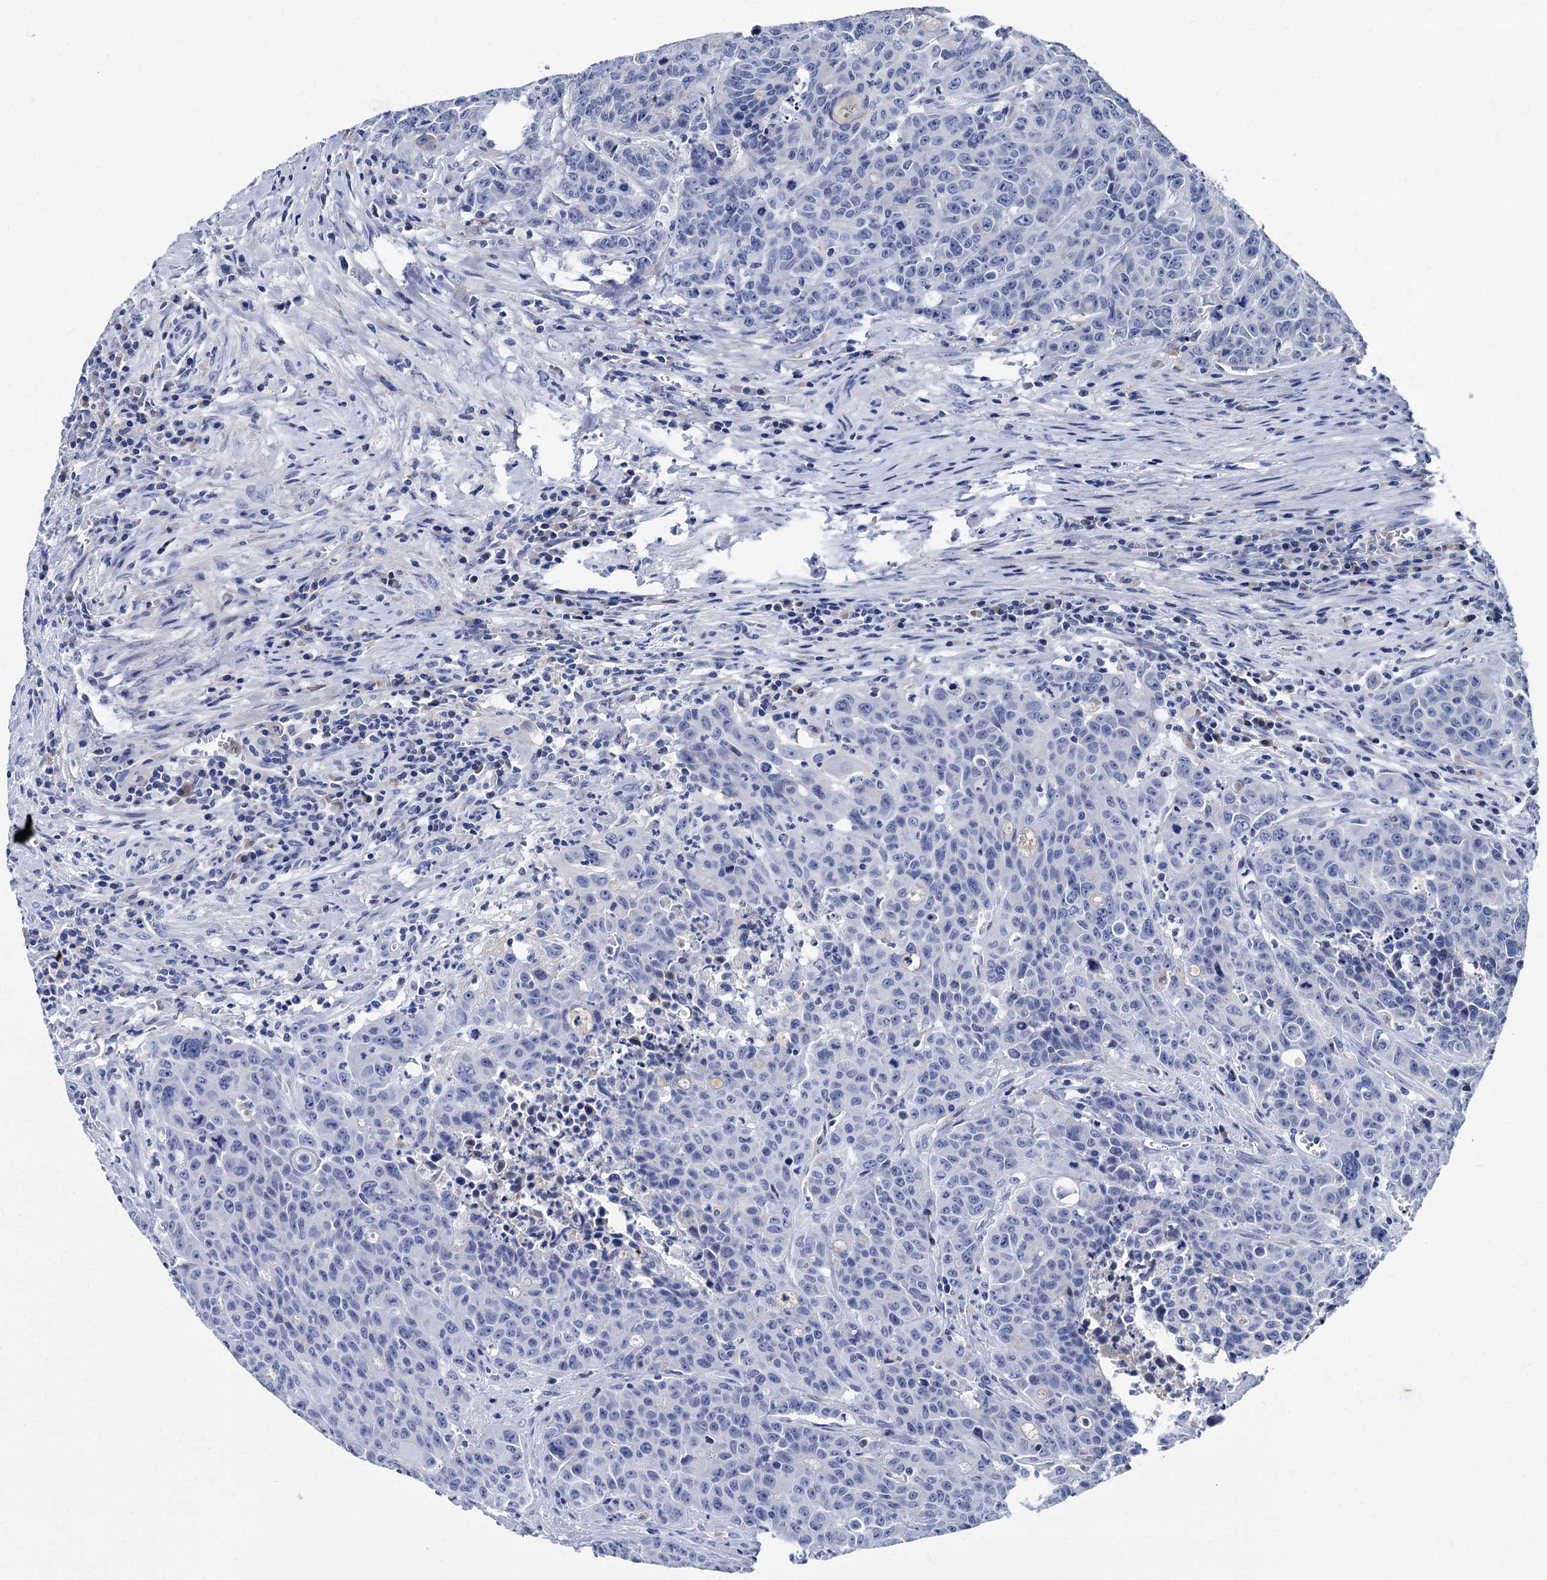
{"staining": {"intensity": "negative", "quantity": "none", "location": "none"}, "tissue": "colorectal cancer", "cell_type": "Tumor cells", "image_type": "cancer", "snomed": [{"axis": "morphology", "description": "Adenocarcinoma, NOS"}, {"axis": "topography", "description": "Colon"}], "caption": "Human adenocarcinoma (colorectal) stained for a protein using IHC exhibits no expression in tumor cells.", "gene": "TMEM72", "patient": {"sex": "female", "age": 84}}